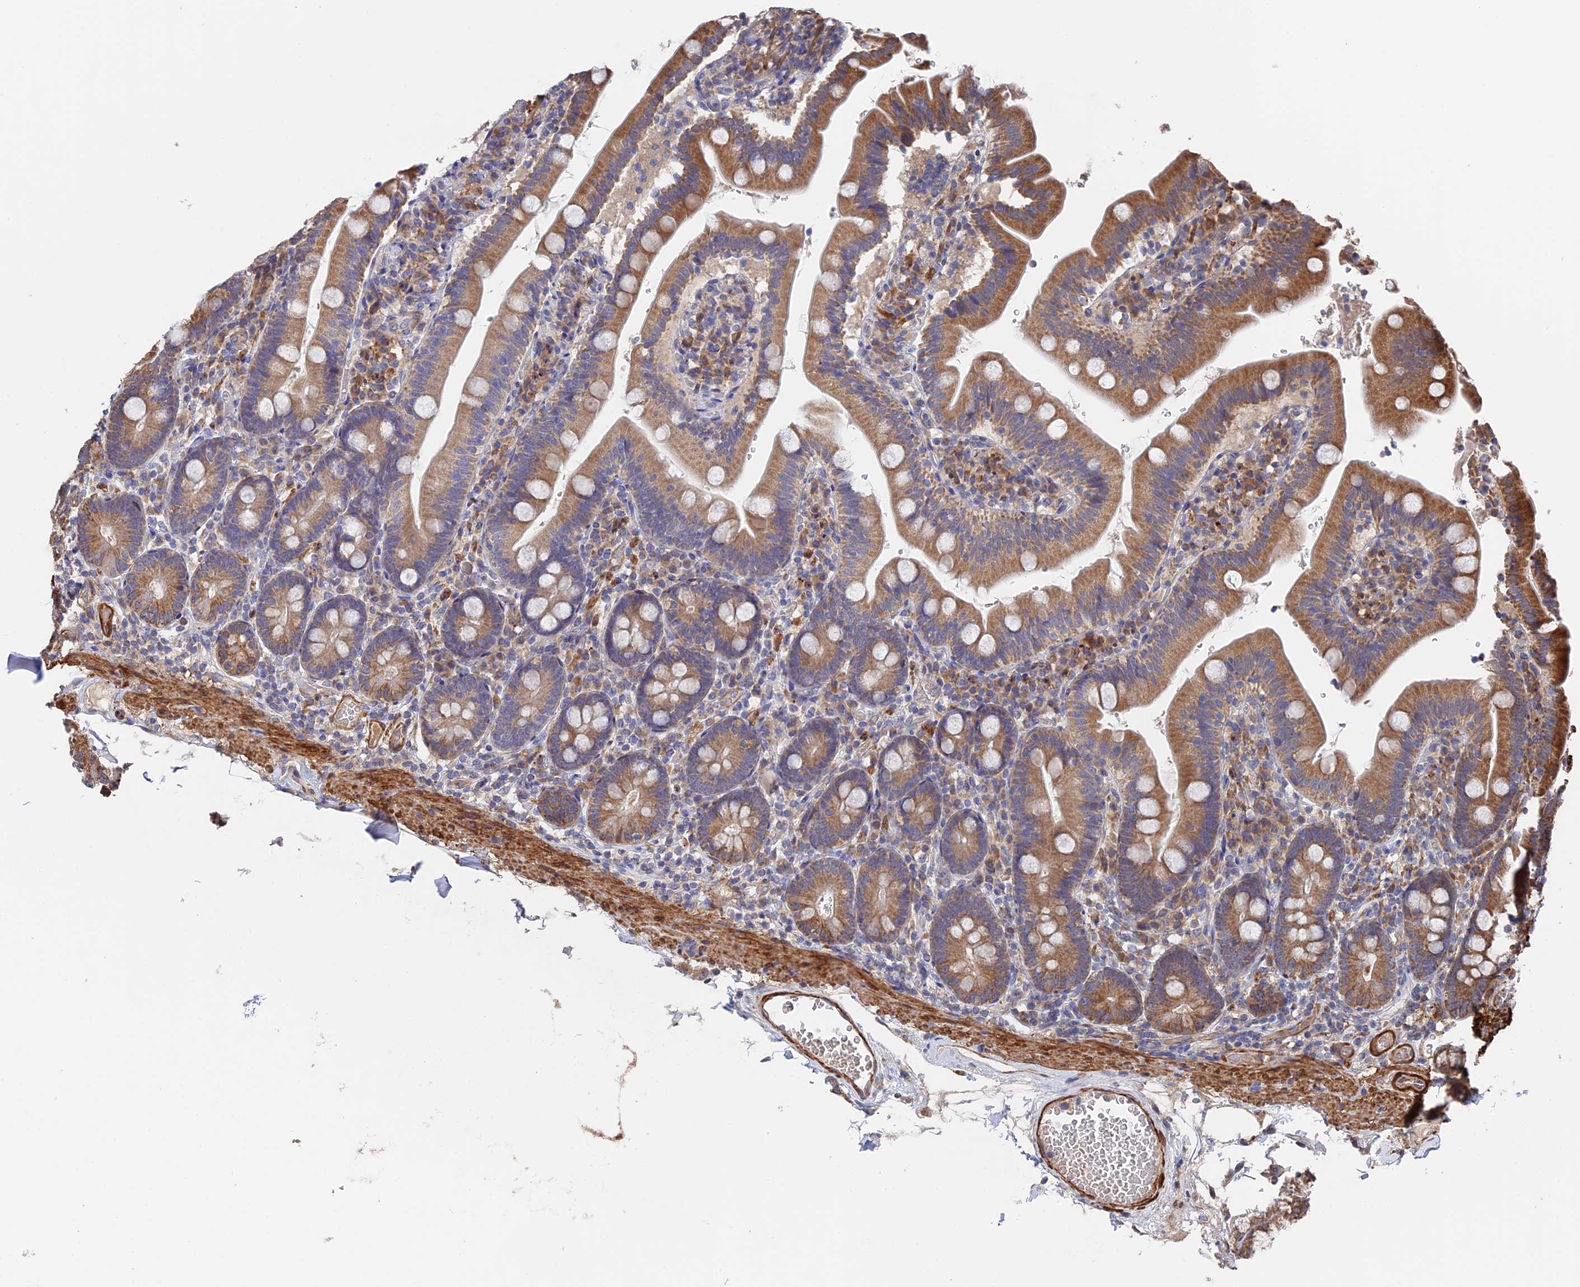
{"staining": {"intensity": "moderate", "quantity": ">75%", "location": "cytoplasmic/membranous"}, "tissue": "duodenum", "cell_type": "Glandular cells", "image_type": "normal", "snomed": [{"axis": "morphology", "description": "Normal tissue, NOS"}, {"axis": "topography", "description": "Duodenum"}], "caption": "Immunohistochemistry (IHC) (DAB (3,3'-diaminobenzidine)) staining of normal human duodenum demonstrates moderate cytoplasmic/membranous protein expression in about >75% of glandular cells. The protein is stained brown, and the nuclei are stained in blue (DAB (3,3'-diaminobenzidine) IHC with brightfield microscopy, high magnification).", "gene": "ZNF320", "patient": {"sex": "female", "age": 67}}